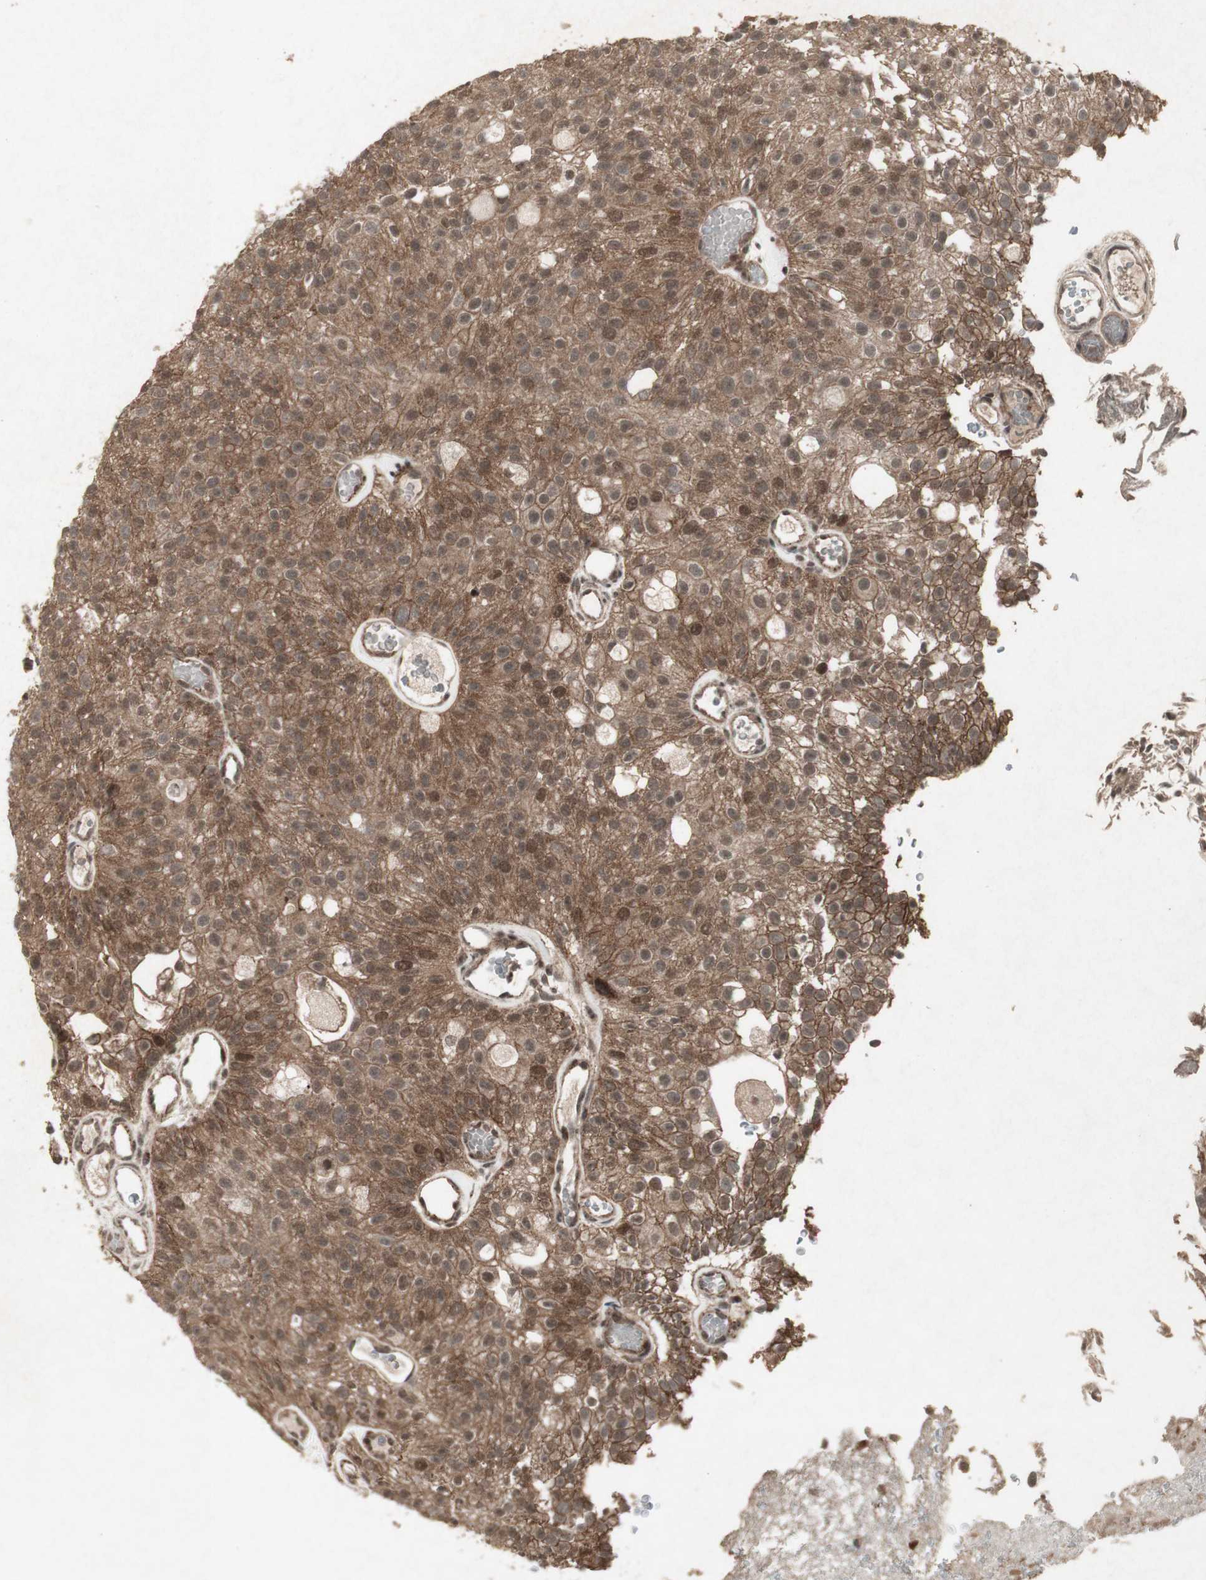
{"staining": {"intensity": "moderate", "quantity": ">75%", "location": "cytoplasmic/membranous"}, "tissue": "urothelial cancer", "cell_type": "Tumor cells", "image_type": "cancer", "snomed": [{"axis": "morphology", "description": "Urothelial carcinoma, Low grade"}, {"axis": "topography", "description": "Urinary bladder"}], "caption": "Moderate cytoplasmic/membranous expression for a protein is appreciated in about >75% of tumor cells of urothelial carcinoma (low-grade) using IHC.", "gene": "PLXNA1", "patient": {"sex": "male", "age": 78}}